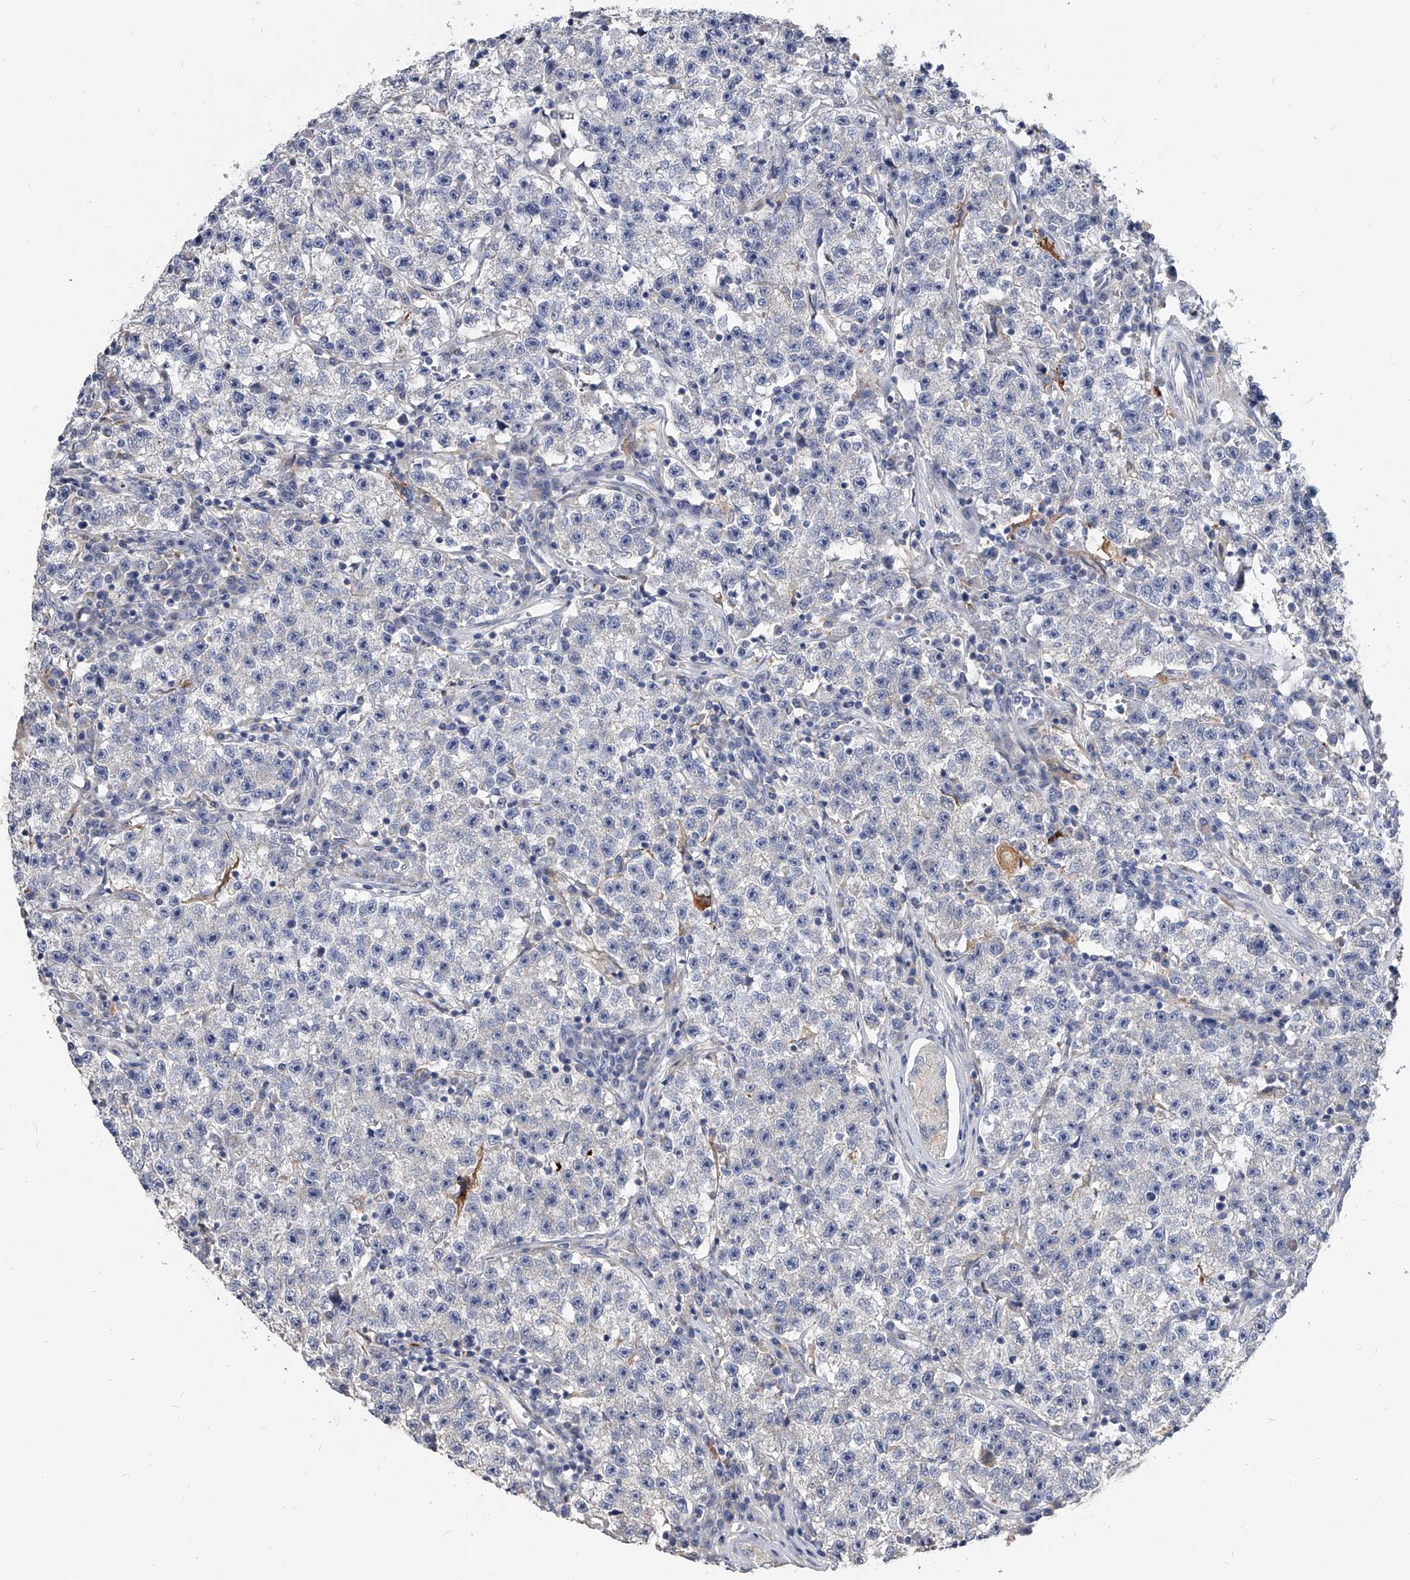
{"staining": {"intensity": "negative", "quantity": "none", "location": "none"}, "tissue": "testis cancer", "cell_type": "Tumor cells", "image_type": "cancer", "snomed": [{"axis": "morphology", "description": "Seminoma, NOS"}, {"axis": "topography", "description": "Testis"}], "caption": "This is an immunohistochemistry (IHC) micrograph of human testis seminoma. There is no positivity in tumor cells.", "gene": "SPP1", "patient": {"sex": "male", "age": 22}}